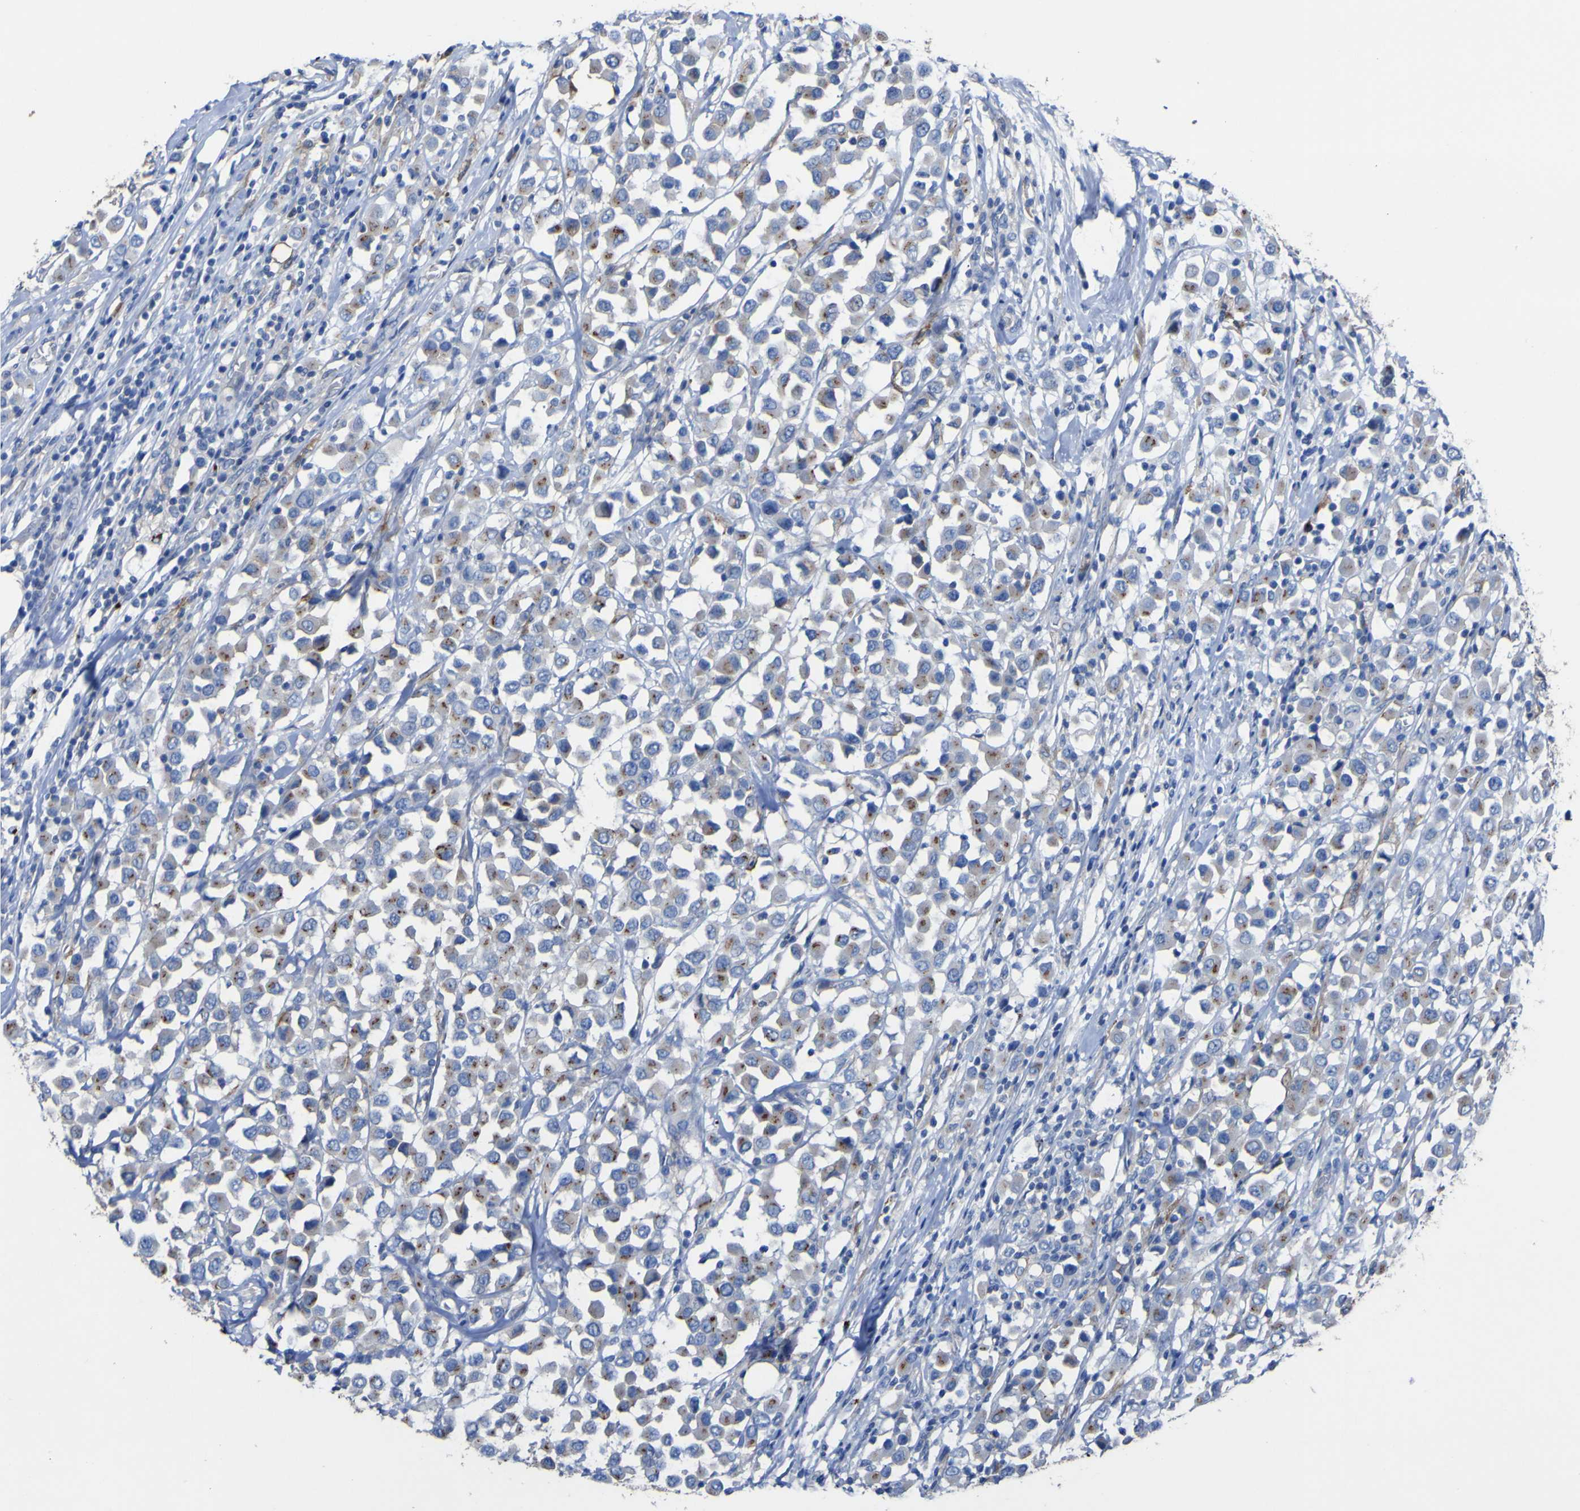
{"staining": {"intensity": "moderate", "quantity": ">75%", "location": "cytoplasmic/membranous"}, "tissue": "breast cancer", "cell_type": "Tumor cells", "image_type": "cancer", "snomed": [{"axis": "morphology", "description": "Duct carcinoma"}, {"axis": "topography", "description": "Breast"}], "caption": "Protein expression analysis of breast cancer displays moderate cytoplasmic/membranous positivity in about >75% of tumor cells.", "gene": "AGO4", "patient": {"sex": "female", "age": 61}}